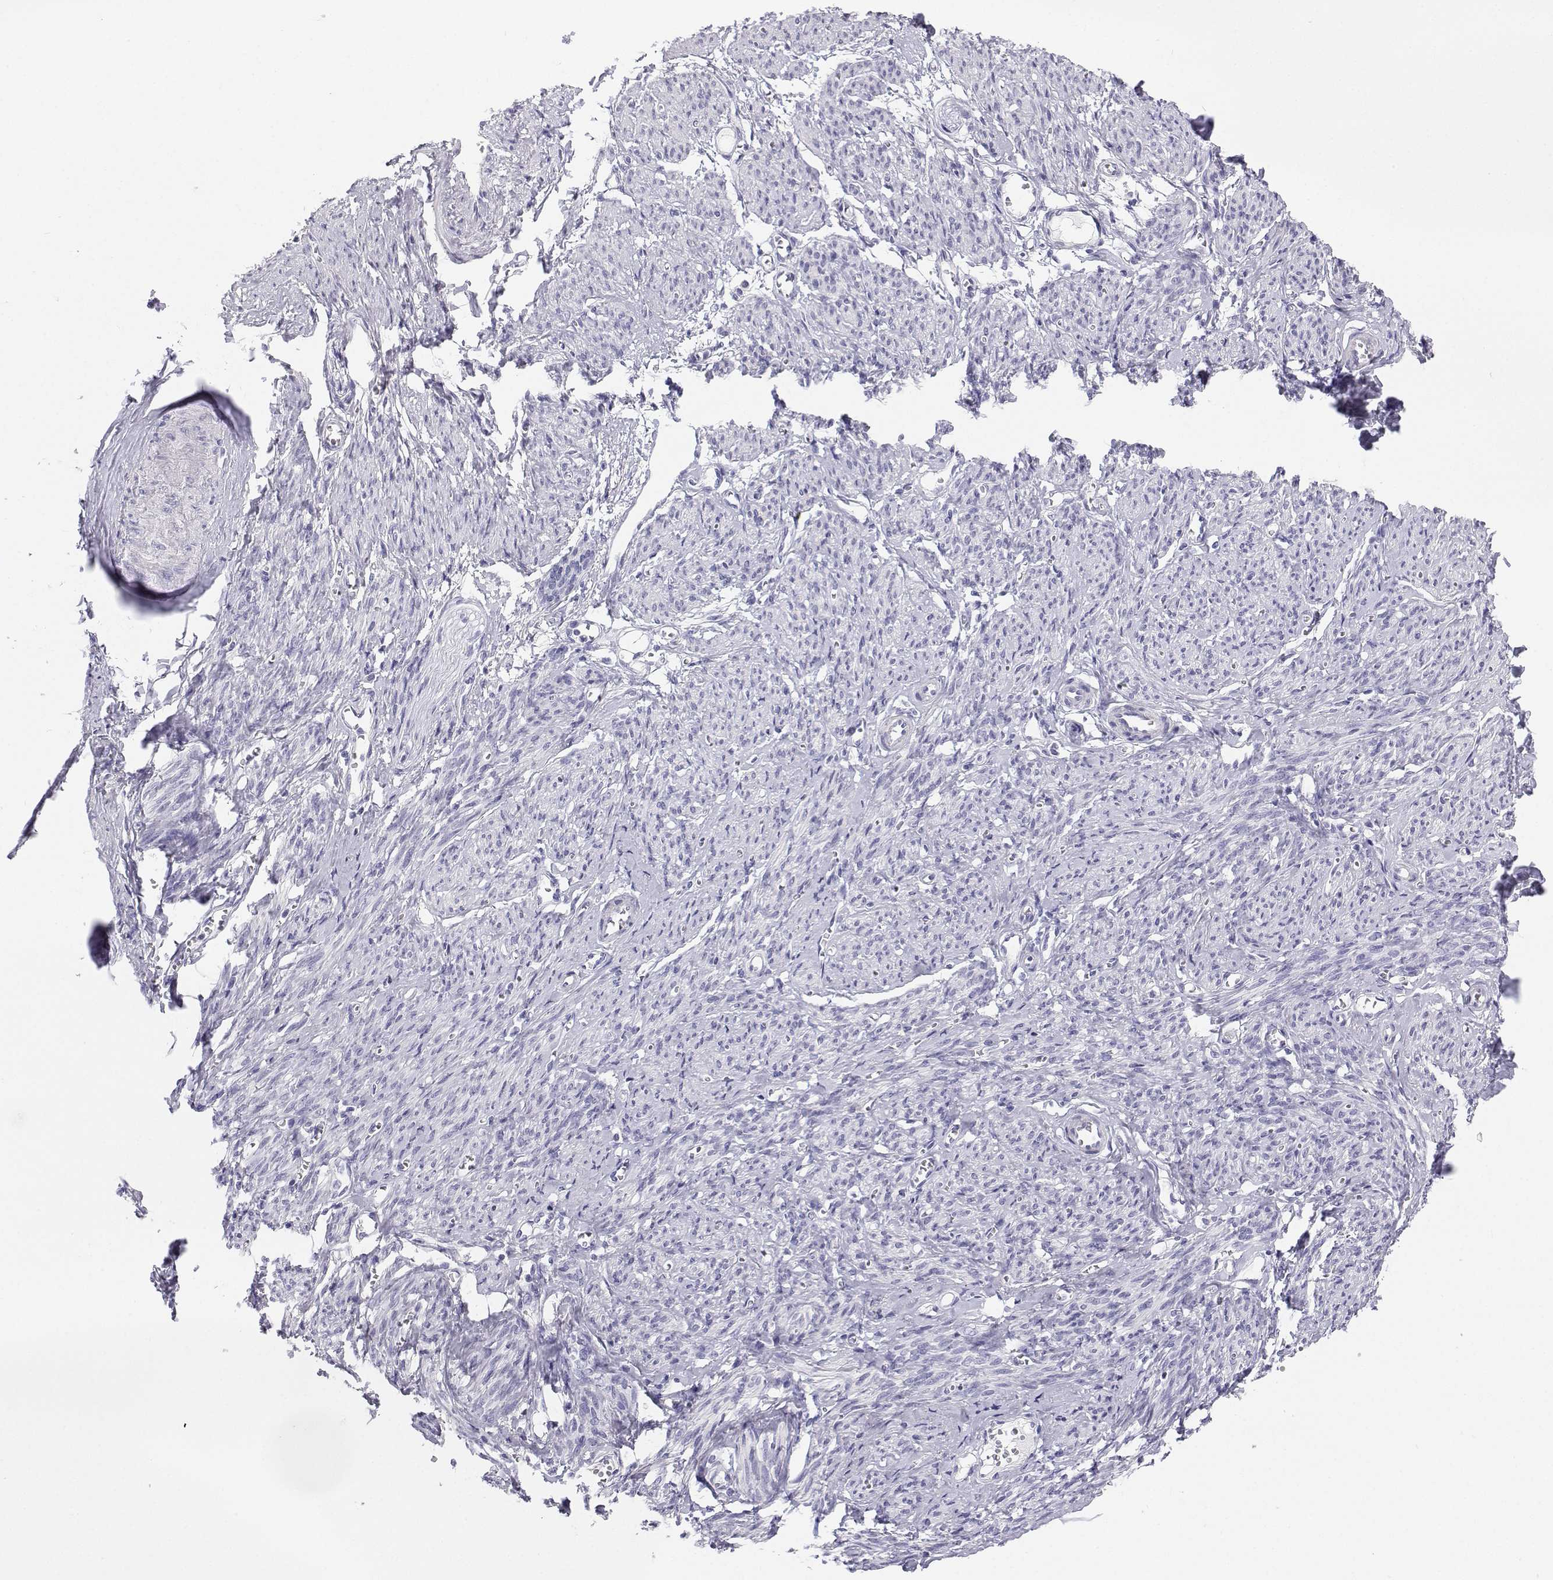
{"staining": {"intensity": "negative", "quantity": "none", "location": "none"}, "tissue": "smooth muscle", "cell_type": "Smooth muscle cells", "image_type": "normal", "snomed": [{"axis": "morphology", "description": "Normal tissue, NOS"}, {"axis": "topography", "description": "Smooth muscle"}], "caption": "Human smooth muscle stained for a protein using immunohistochemistry (IHC) shows no positivity in smooth muscle cells.", "gene": "BHMT", "patient": {"sex": "female", "age": 65}}